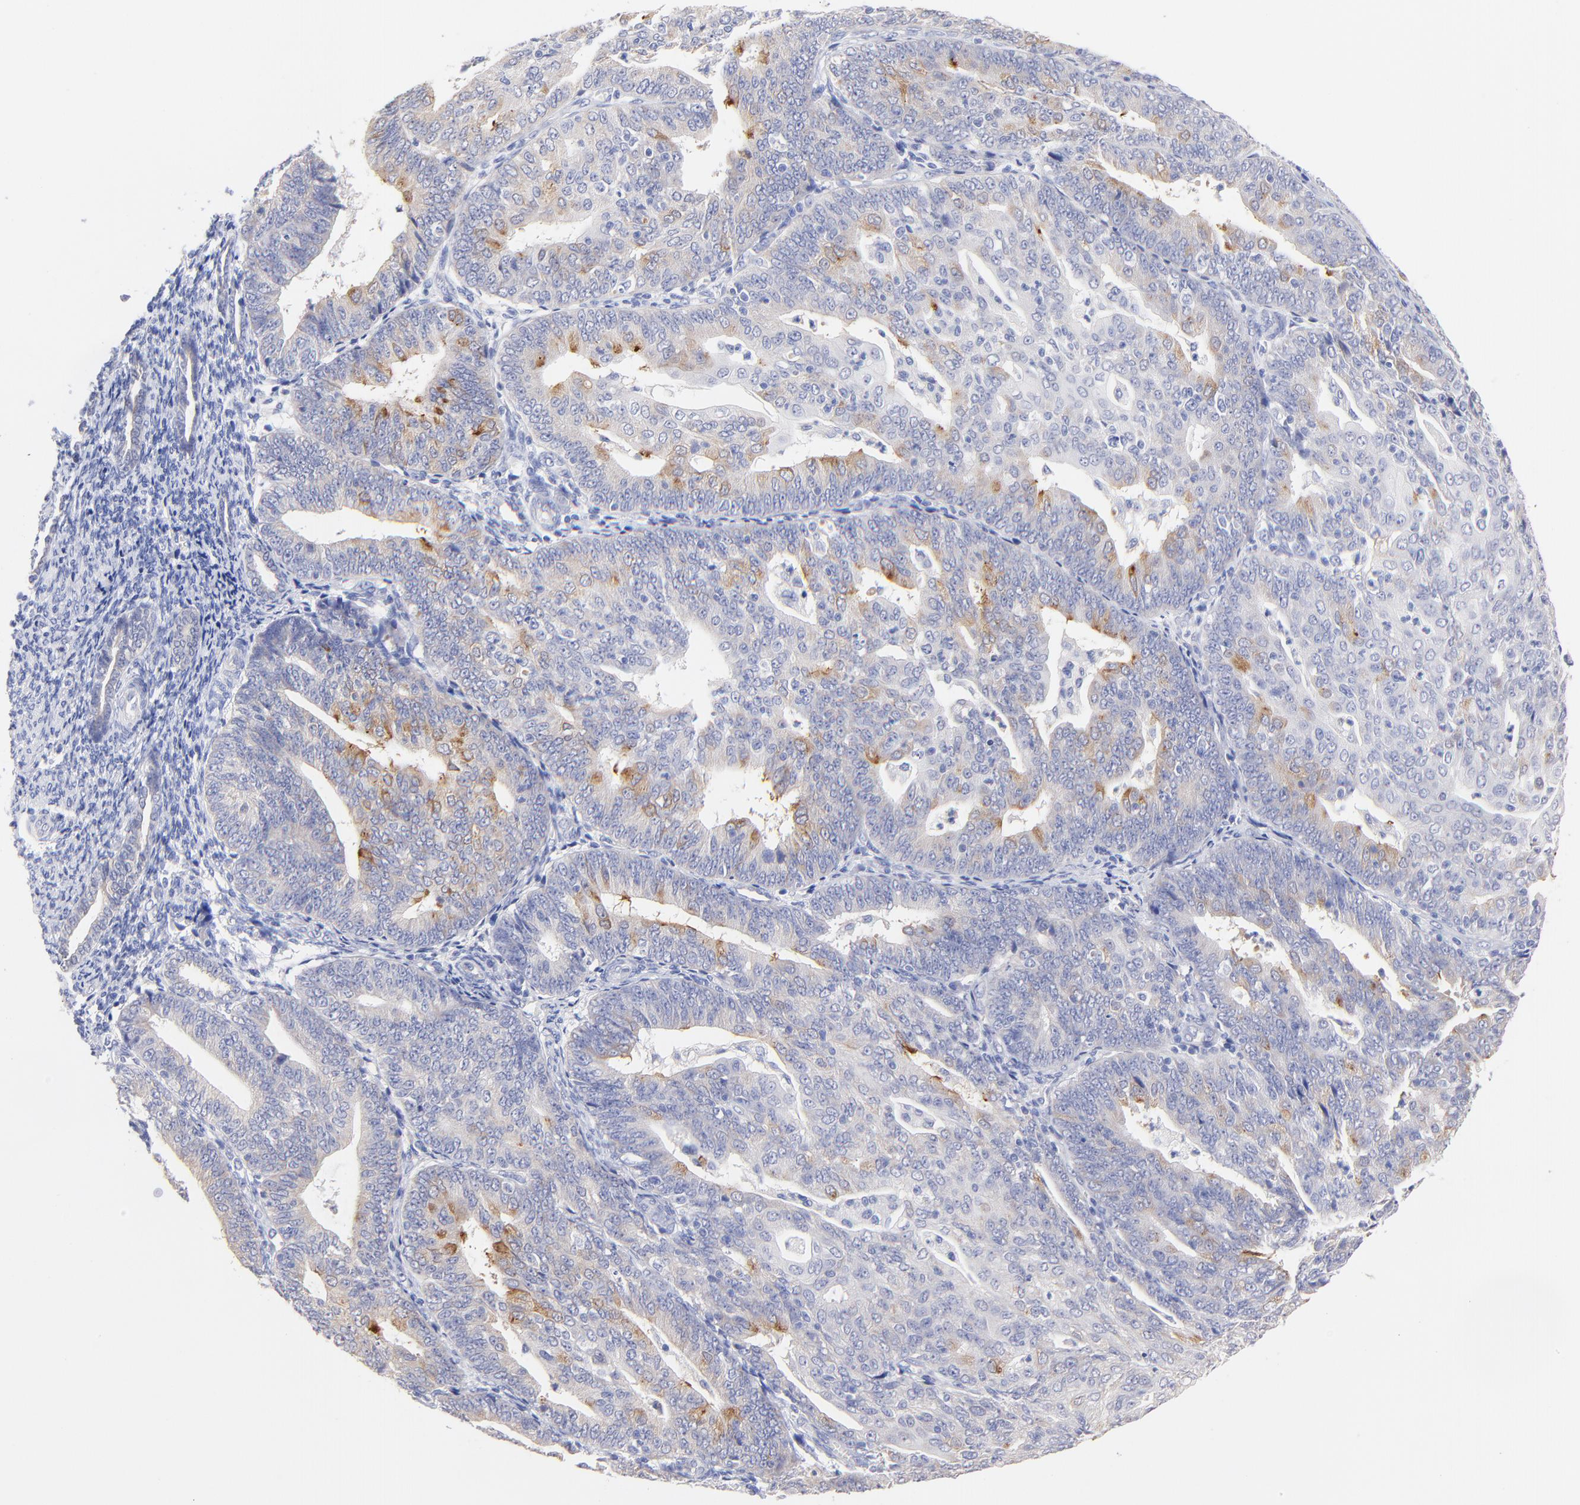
{"staining": {"intensity": "moderate", "quantity": "<25%", "location": "cytoplasmic/membranous"}, "tissue": "endometrial cancer", "cell_type": "Tumor cells", "image_type": "cancer", "snomed": [{"axis": "morphology", "description": "Adenocarcinoma, NOS"}, {"axis": "topography", "description": "Endometrium"}], "caption": "A high-resolution histopathology image shows immunohistochemistry staining of adenocarcinoma (endometrial), which demonstrates moderate cytoplasmic/membranous positivity in approximately <25% of tumor cells.", "gene": "CFAP57", "patient": {"sex": "female", "age": 56}}